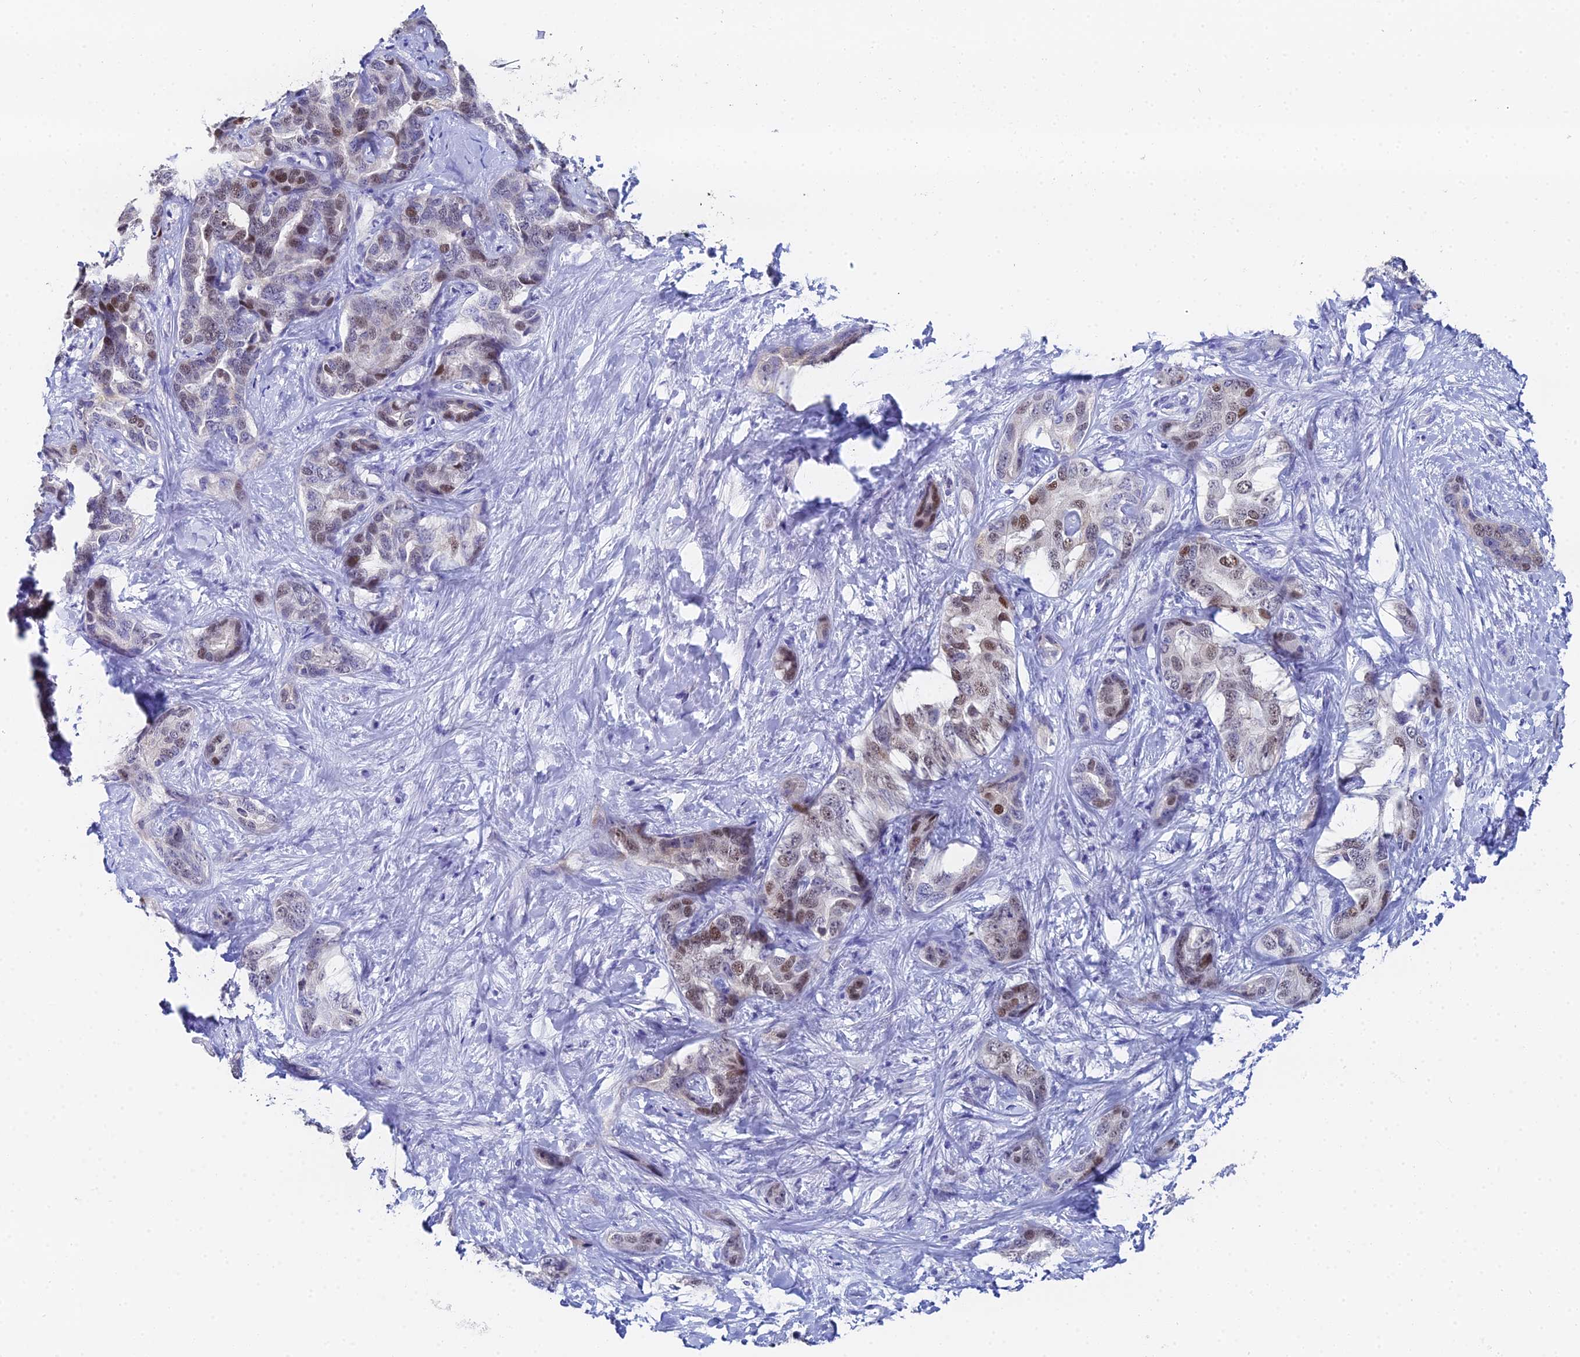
{"staining": {"intensity": "moderate", "quantity": "<25%", "location": "nuclear"}, "tissue": "liver cancer", "cell_type": "Tumor cells", "image_type": "cancer", "snomed": [{"axis": "morphology", "description": "Cholangiocarcinoma"}, {"axis": "topography", "description": "Liver"}], "caption": "Human liver cholangiocarcinoma stained with a protein marker exhibits moderate staining in tumor cells.", "gene": "OCM", "patient": {"sex": "male", "age": 59}}